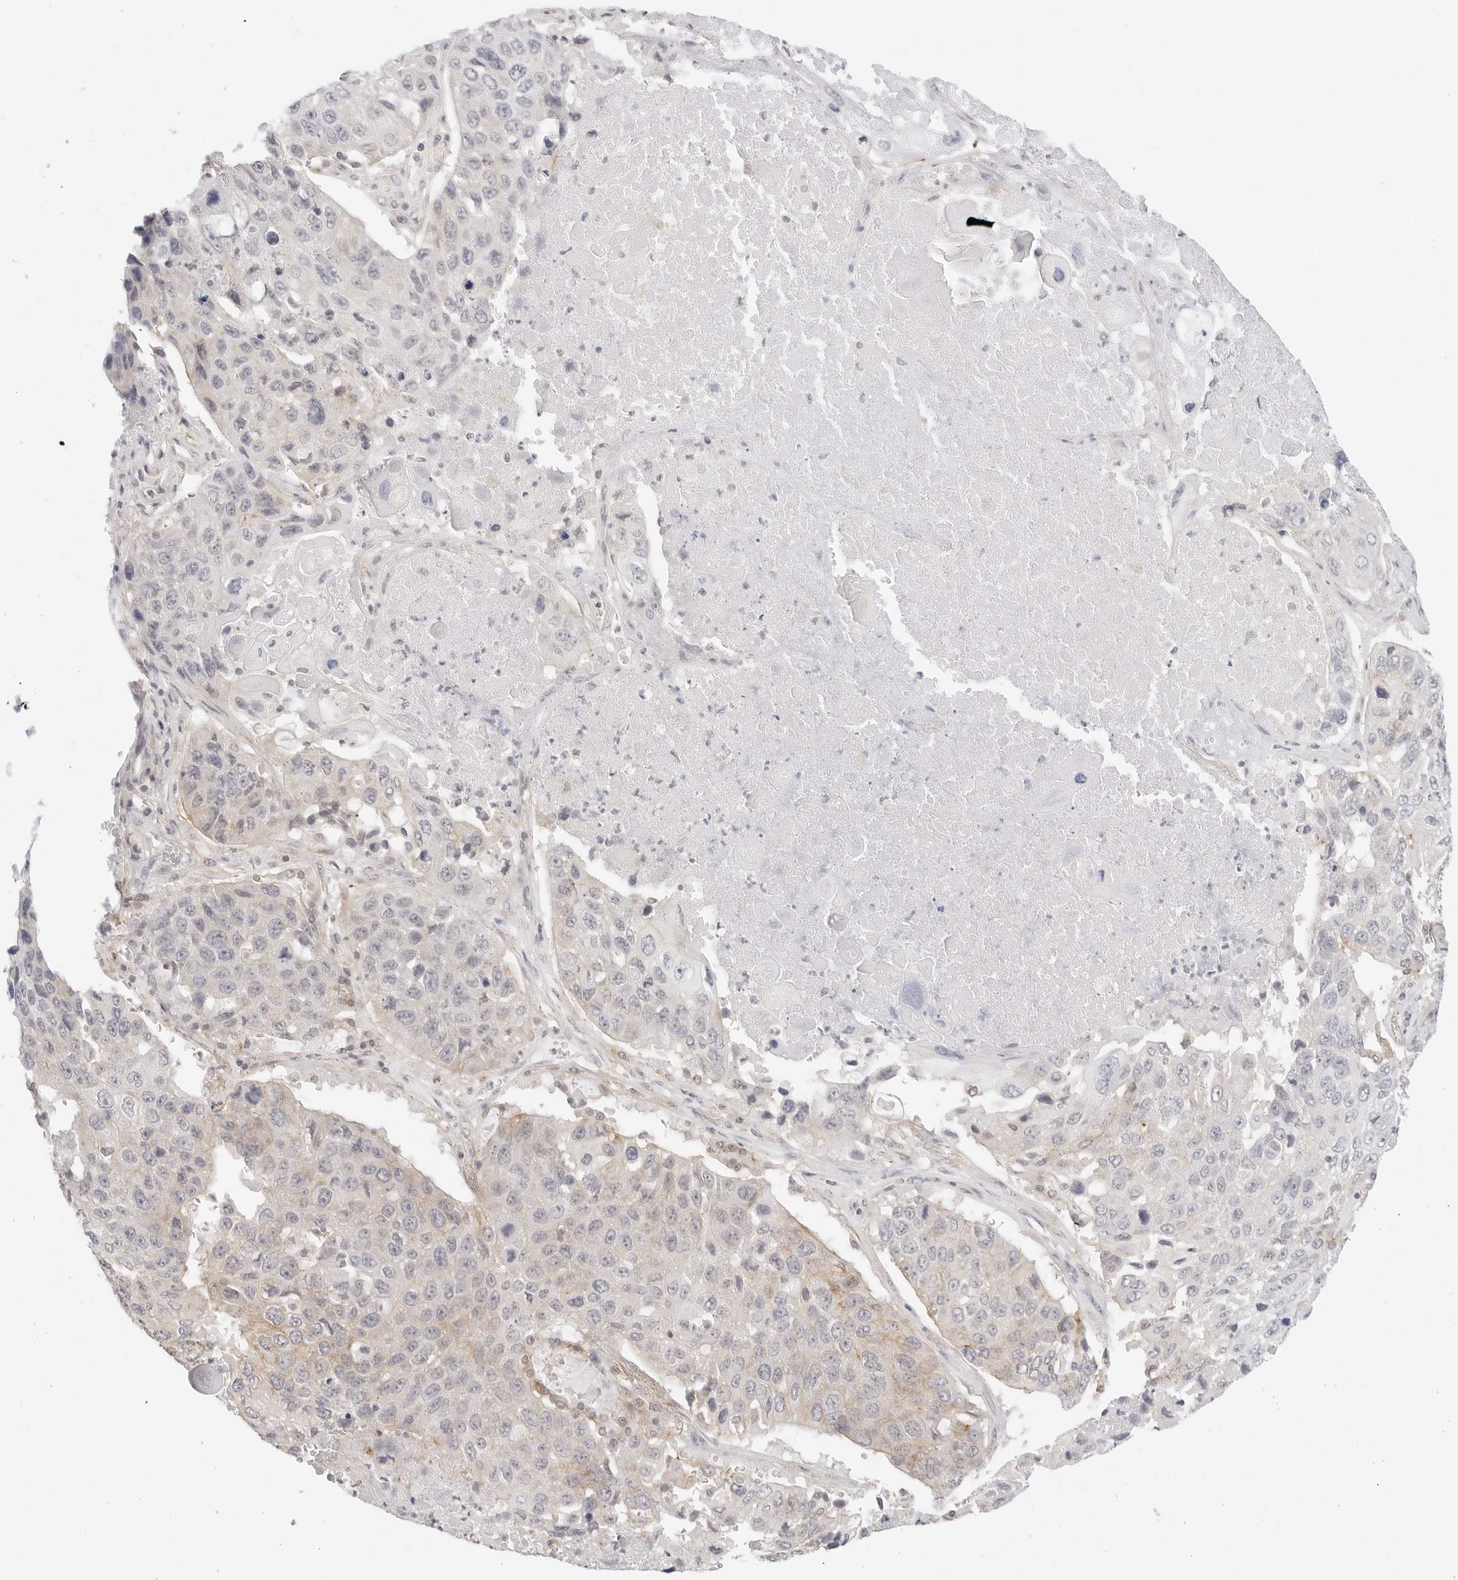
{"staining": {"intensity": "moderate", "quantity": "<25%", "location": "cytoplasmic/membranous"}, "tissue": "lung cancer", "cell_type": "Tumor cells", "image_type": "cancer", "snomed": [{"axis": "morphology", "description": "Squamous cell carcinoma, NOS"}, {"axis": "topography", "description": "Lung"}], "caption": "Immunohistochemistry (IHC) photomicrograph of neoplastic tissue: lung squamous cell carcinoma stained using IHC displays low levels of moderate protein expression localized specifically in the cytoplasmic/membranous of tumor cells, appearing as a cytoplasmic/membranous brown color.", "gene": "PCDH19", "patient": {"sex": "male", "age": 61}}